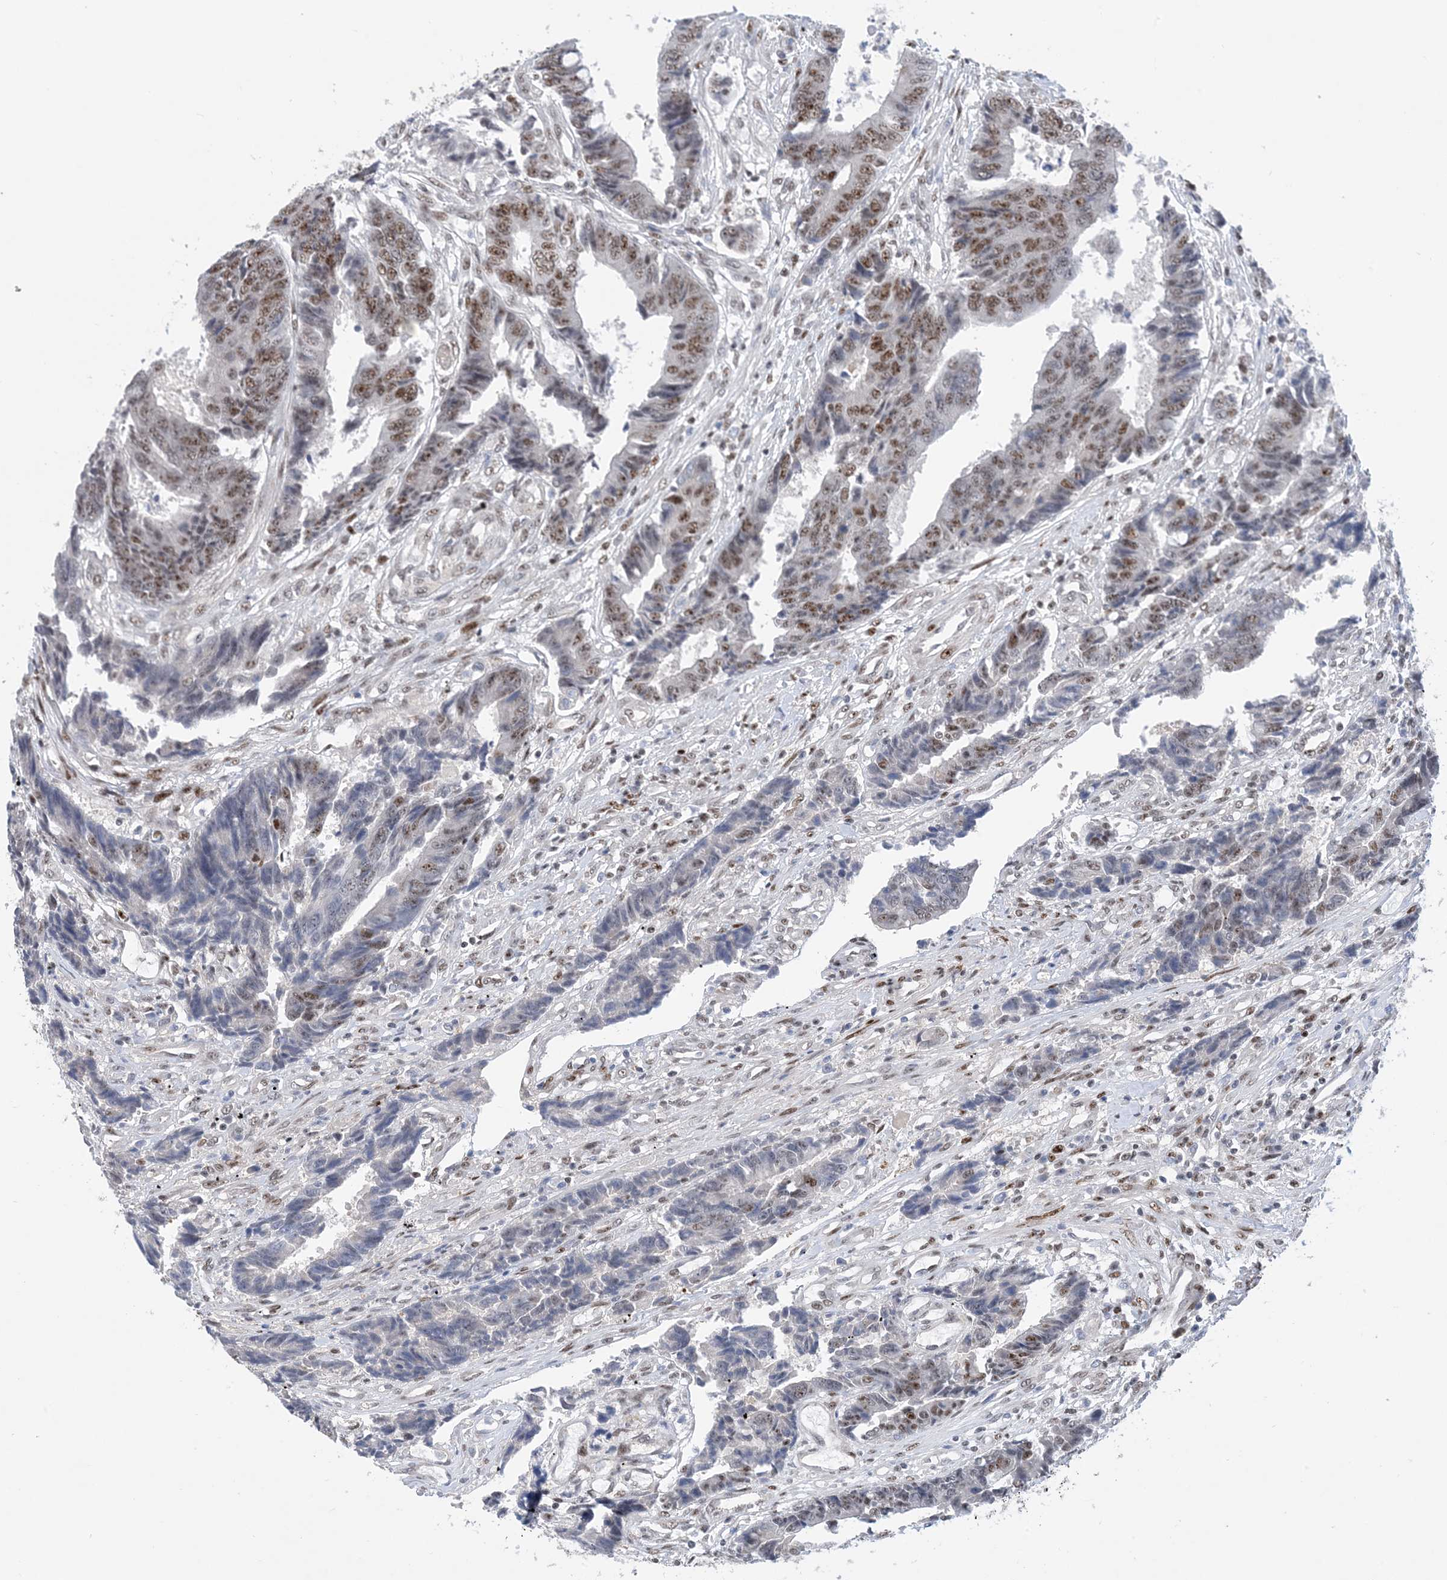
{"staining": {"intensity": "moderate", "quantity": "25%-75%", "location": "nuclear"}, "tissue": "colorectal cancer", "cell_type": "Tumor cells", "image_type": "cancer", "snomed": [{"axis": "morphology", "description": "Adenocarcinoma, NOS"}, {"axis": "topography", "description": "Rectum"}], "caption": "IHC (DAB) staining of colorectal cancer reveals moderate nuclear protein expression in about 25%-75% of tumor cells.", "gene": "TSPYL1", "patient": {"sex": "male", "age": 84}}